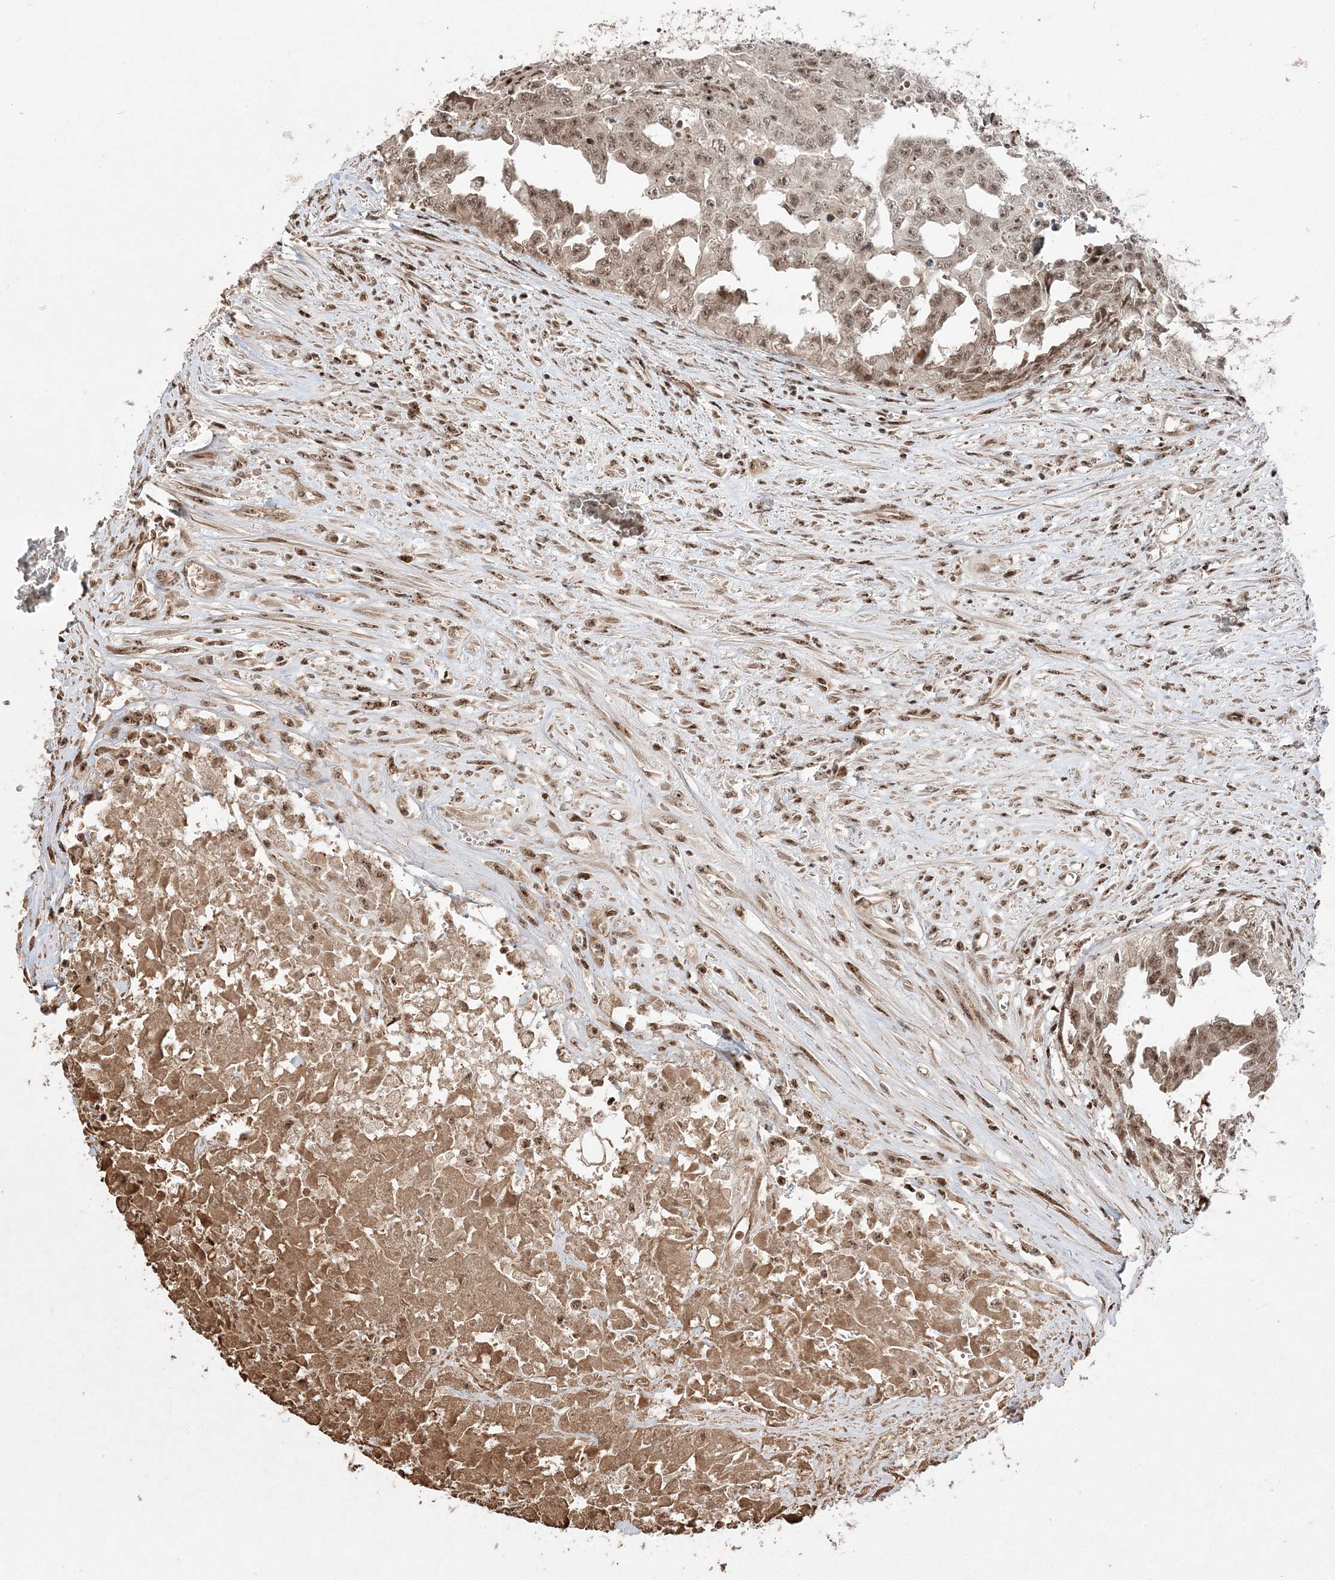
{"staining": {"intensity": "moderate", "quantity": ">75%", "location": "nuclear"}, "tissue": "testis cancer", "cell_type": "Tumor cells", "image_type": "cancer", "snomed": [{"axis": "morphology", "description": "Seminoma, NOS"}, {"axis": "morphology", "description": "Carcinoma, Embryonal, NOS"}, {"axis": "topography", "description": "Testis"}], "caption": "Immunohistochemical staining of human embryonal carcinoma (testis) demonstrates moderate nuclear protein positivity in approximately >75% of tumor cells. The staining was performed using DAB, with brown indicating positive protein expression. Nuclei are stained blue with hematoxylin.", "gene": "RBM17", "patient": {"sex": "male", "age": 43}}